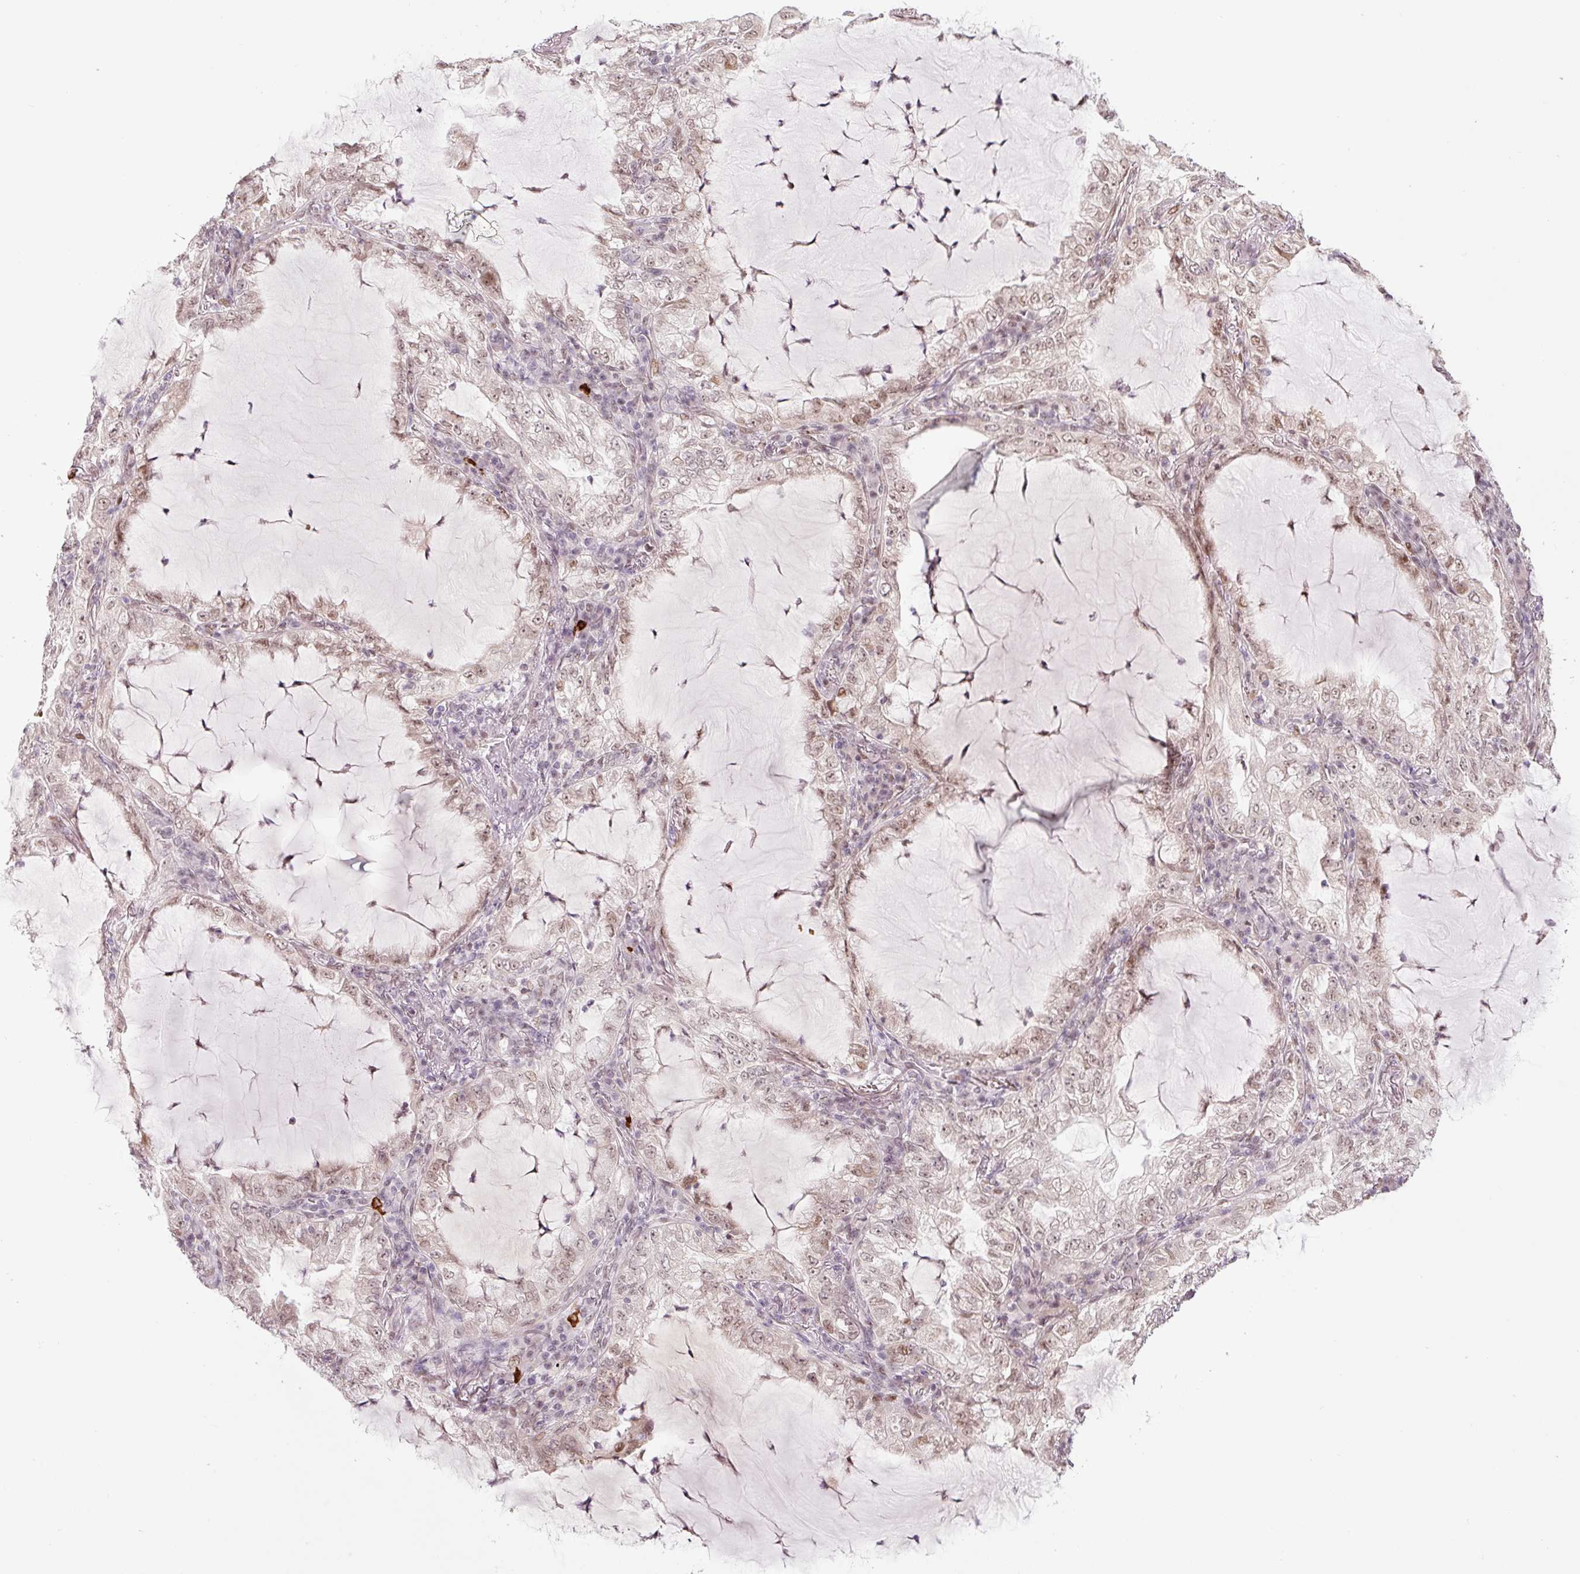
{"staining": {"intensity": "moderate", "quantity": "25%-75%", "location": "nuclear"}, "tissue": "lung cancer", "cell_type": "Tumor cells", "image_type": "cancer", "snomed": [{"axis": "morphology", "description": "Adenocarcinoma, NOS"}, {"axis": "topography", "description": "Lung"}], "caption": "IHC micrograph of neoplastic tissue: adenocarcinoma (lung) stained using immunohistochemistry demonstrates medium levels of moderate protein expression localized specifically in the nuclear of tumor cells, appearing as a nuclear brown color.", "gene": "TCFL5", "patient": {"sex": "female", "age": 73}}